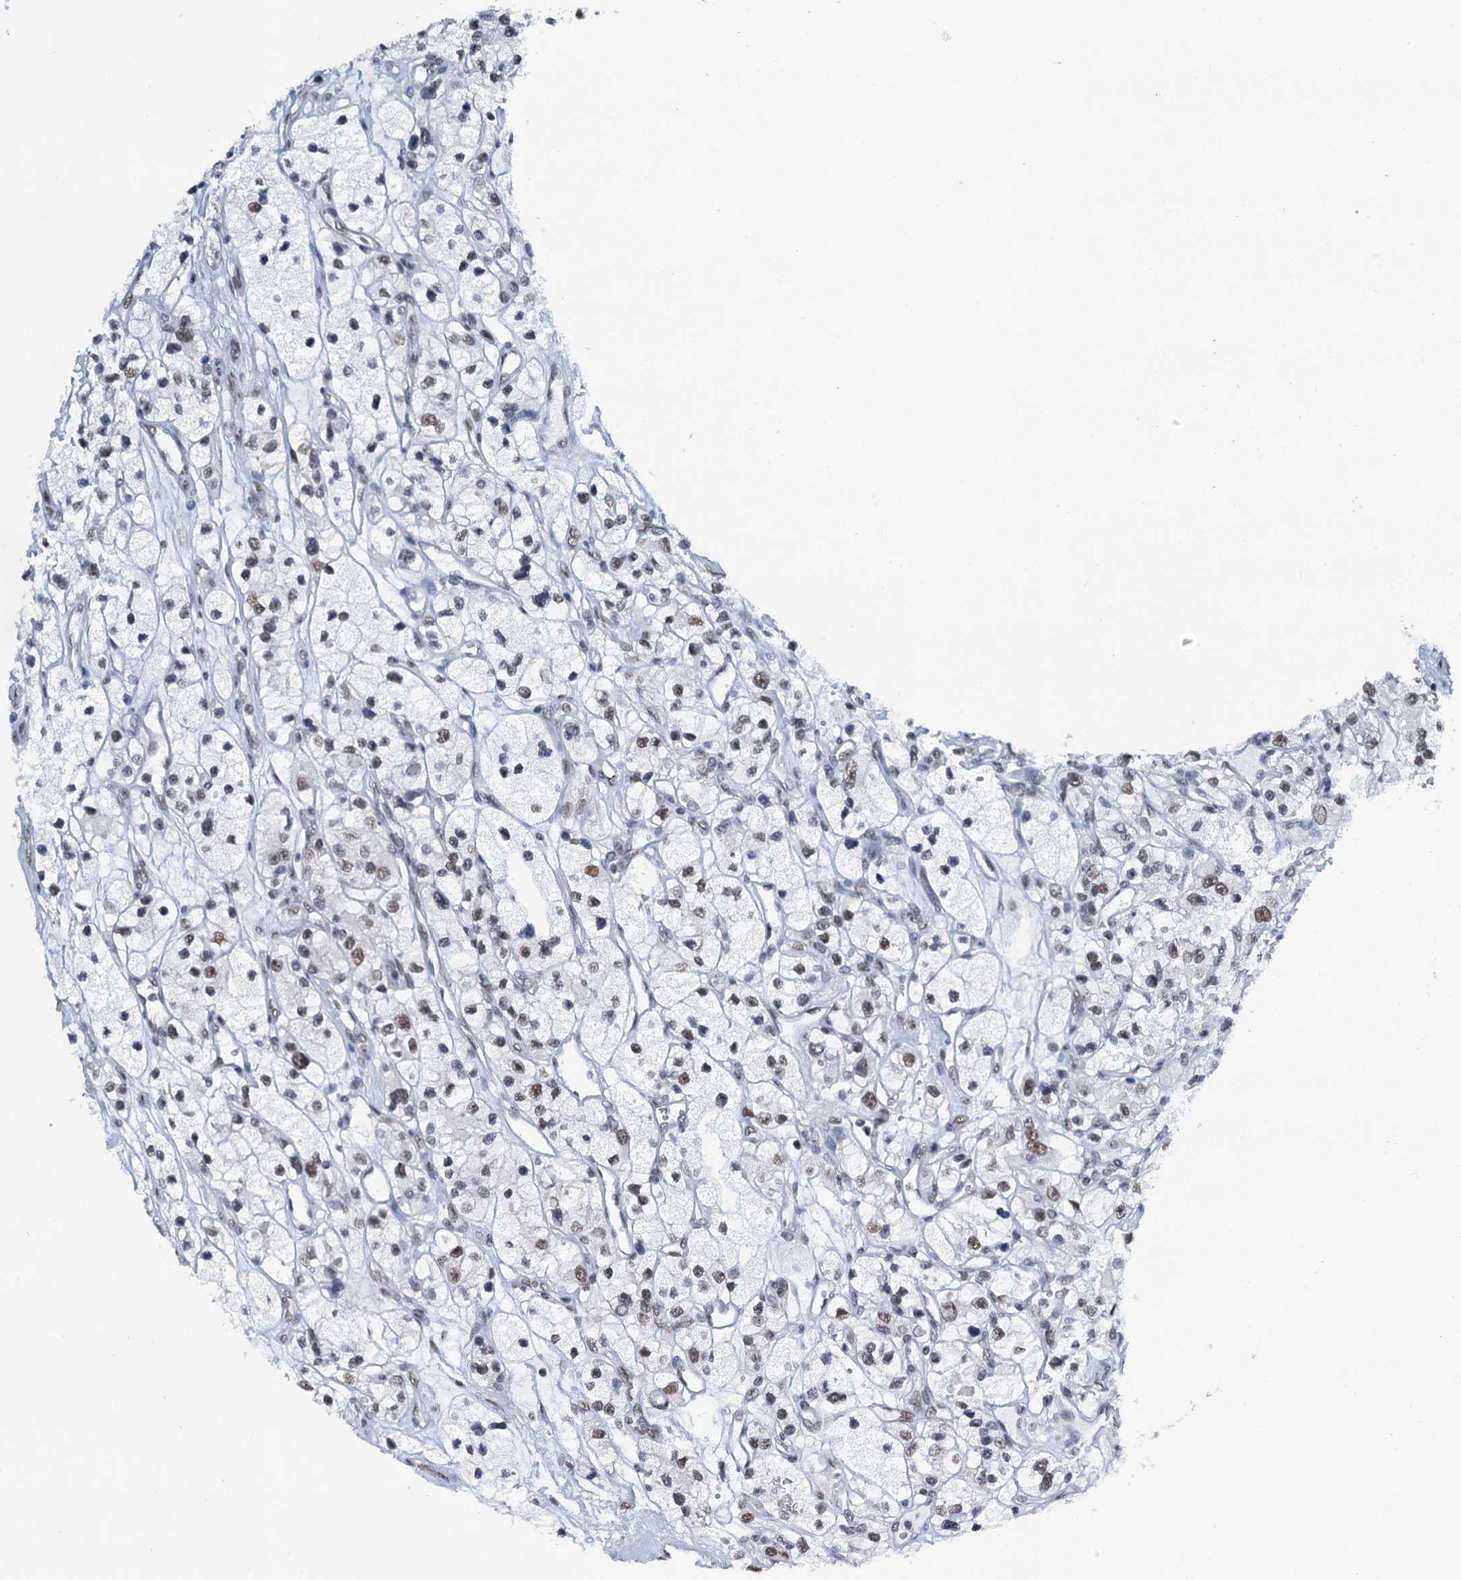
{"staining": {"intensity": "moderate", "quantity": ">75%", "location": "nuclear"}, "tissue": "renal cancer", "cell_type": "Tumor cells", "image_type": "cancer", "snomed": [{"axis": "morphology", "description": "Adenocarcinoma, NOS"}, {"axis": "topography", "description": "Kidney"}], "caption": "Tumor cells reveal medium levels of moderate nuclear staining in approximately >75% of cells in adenocarcinoma (renal). Using DAB (brown) and hematoxylin (blue) stains, captured at high magnification using brightfield microscopy.", "gene": "SLTM", "patient": {"sex": "female", "age": 57}}